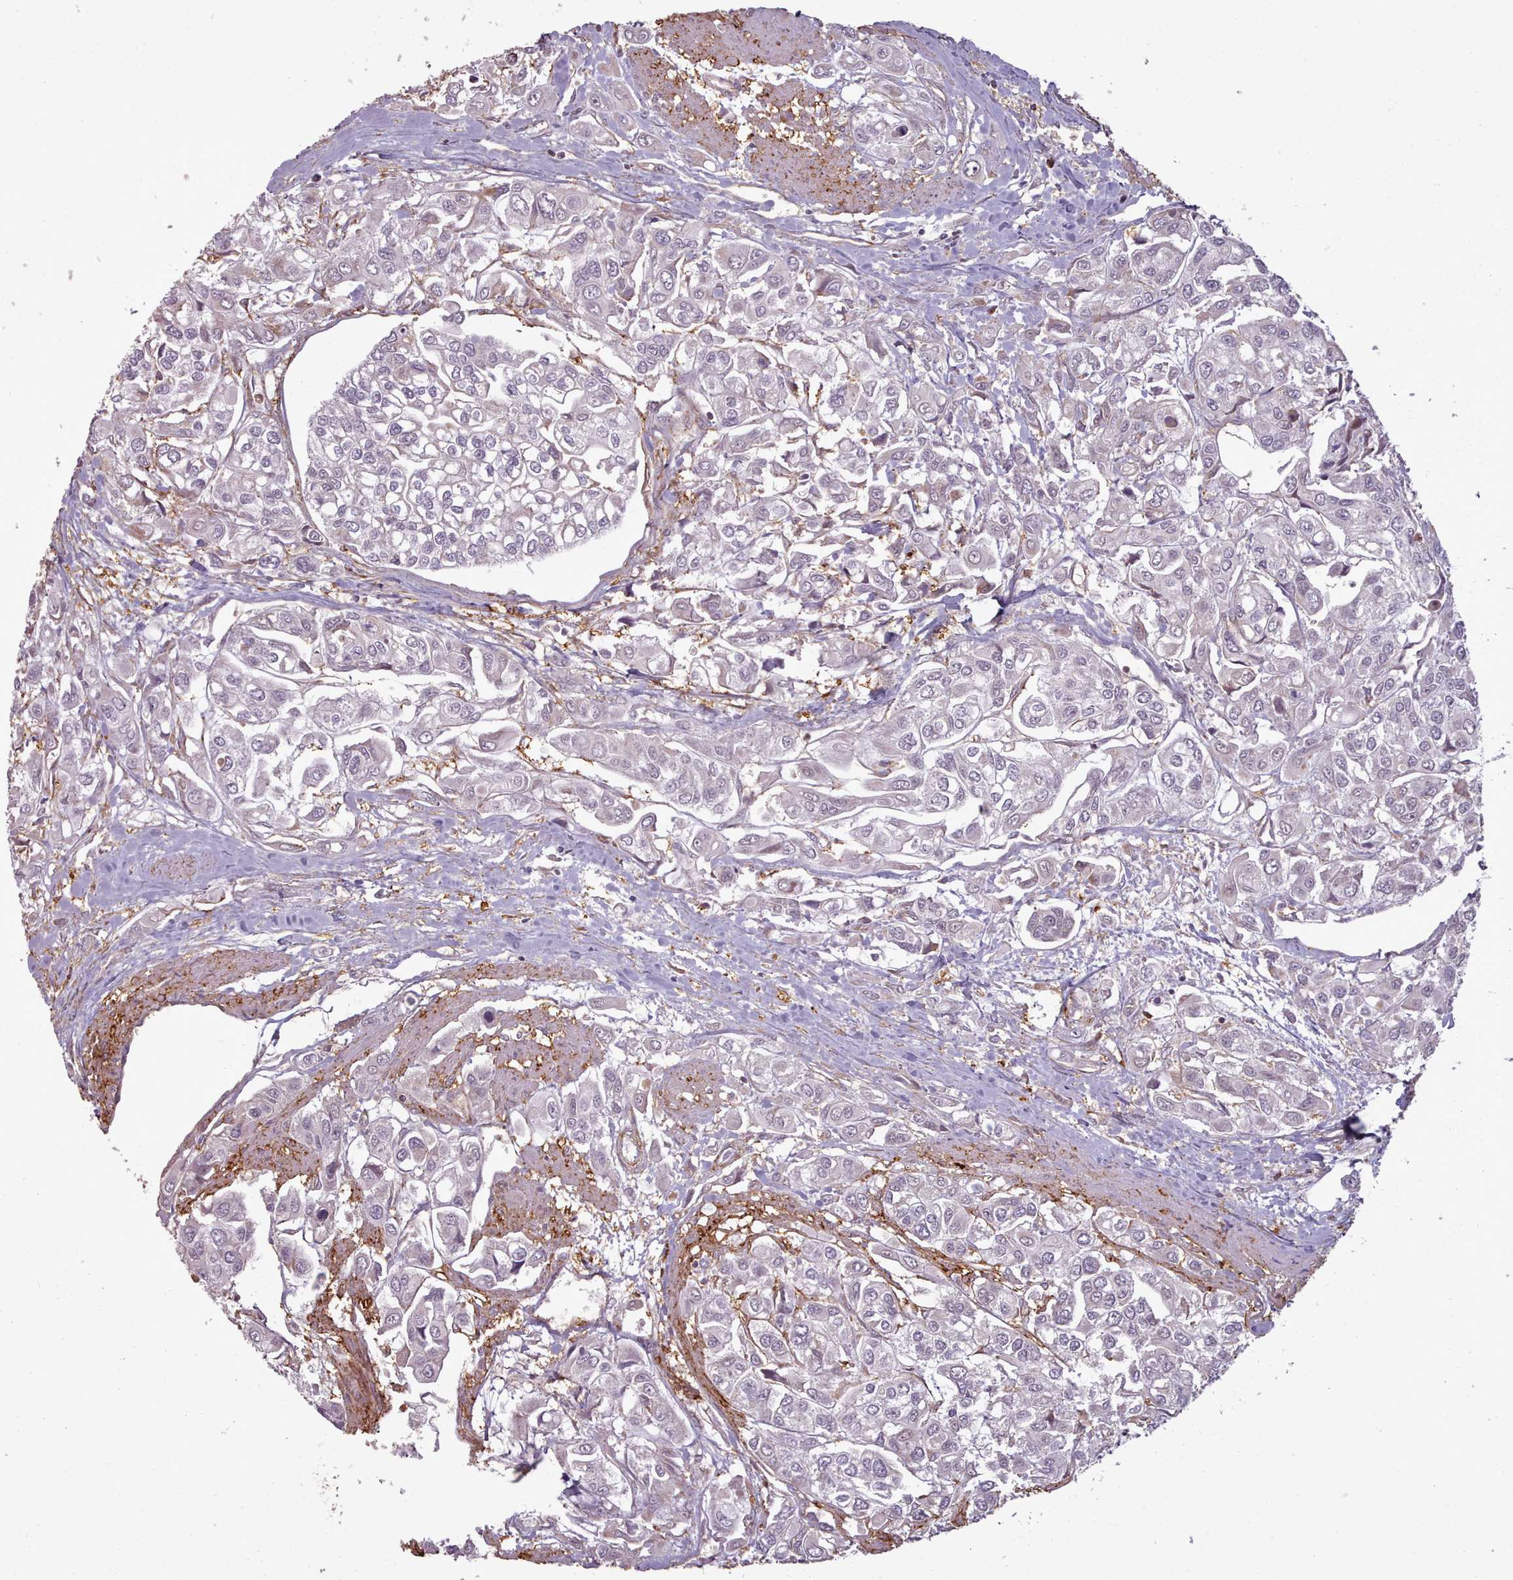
{"staining": {"intensity": "negative", "quantity": "none", "location": "none"}, "tissue": "urothelial cancer", "cell_type": "Tumor cells", "image_type": "cancer", "snomed": [{"axis": "morphology", "description": "Urothelial carcinoma, High grade"}, {"axis": "topography", "description": "Urinary bladder"}], "caption": "Micrograph shows no protein positivity in tumor cells of urothelial carcinoma (high-grade) tissue.", "gene": "ZMYM4", "patient": {"sex": "male", "age": 67}}